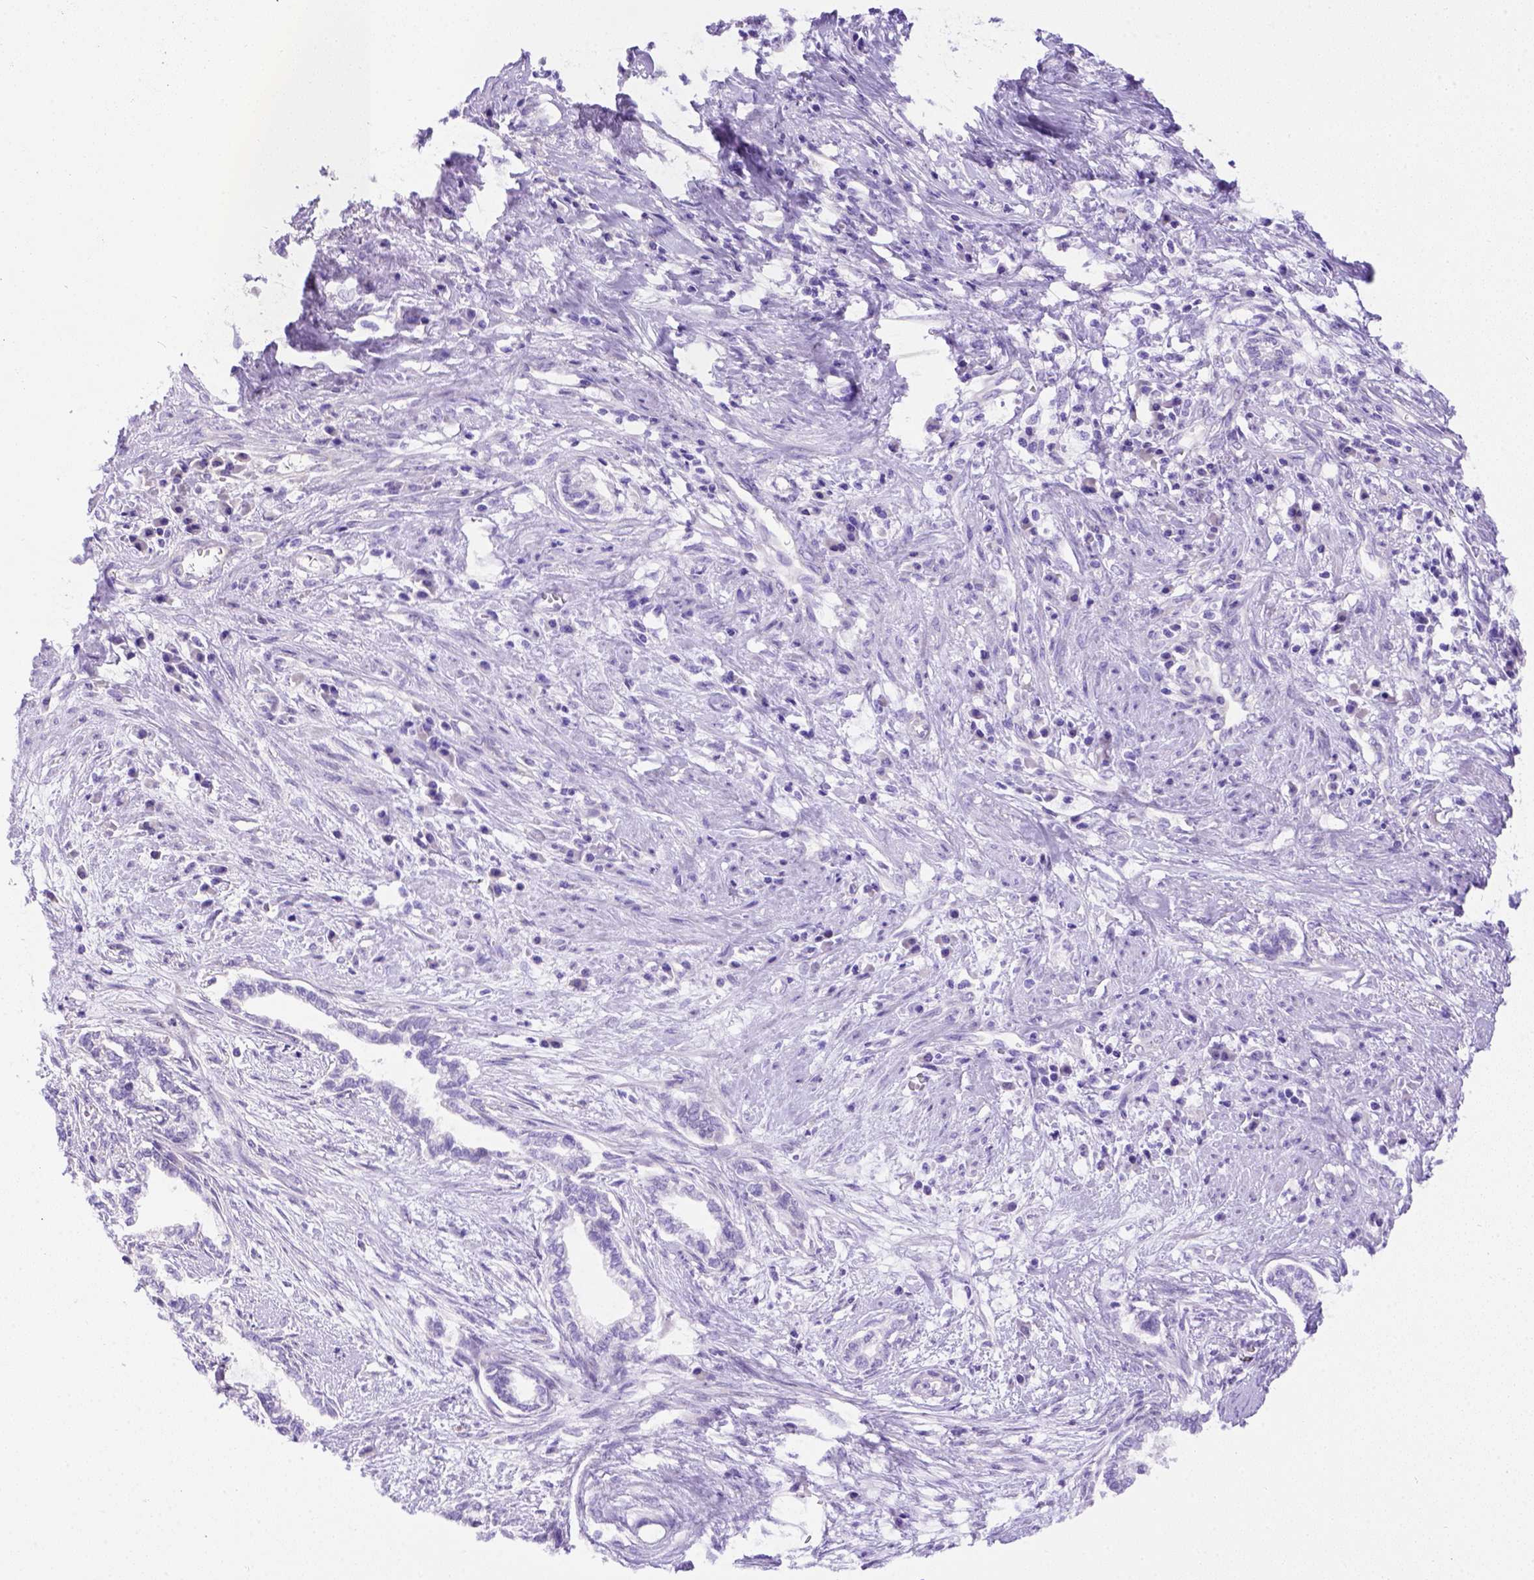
{"staining": {"intensity": "negative", "quantity": "none", "location": "none"}, "tissue": "cervical cancer", "cell_type": "Tumor cells", "image_type": "cancer", "snomed": [{"axis": "morphology", "description": "Adenocarcinoma, NOS"}, {"axis": "topography", "description": "Cervix"}], "caption": "The micrograph exhibits no significant staining in tumor cells of adenocarcinoma (cervical).", "gene": "FOXI1", "patient": {"sex": "female", "age": 62}}